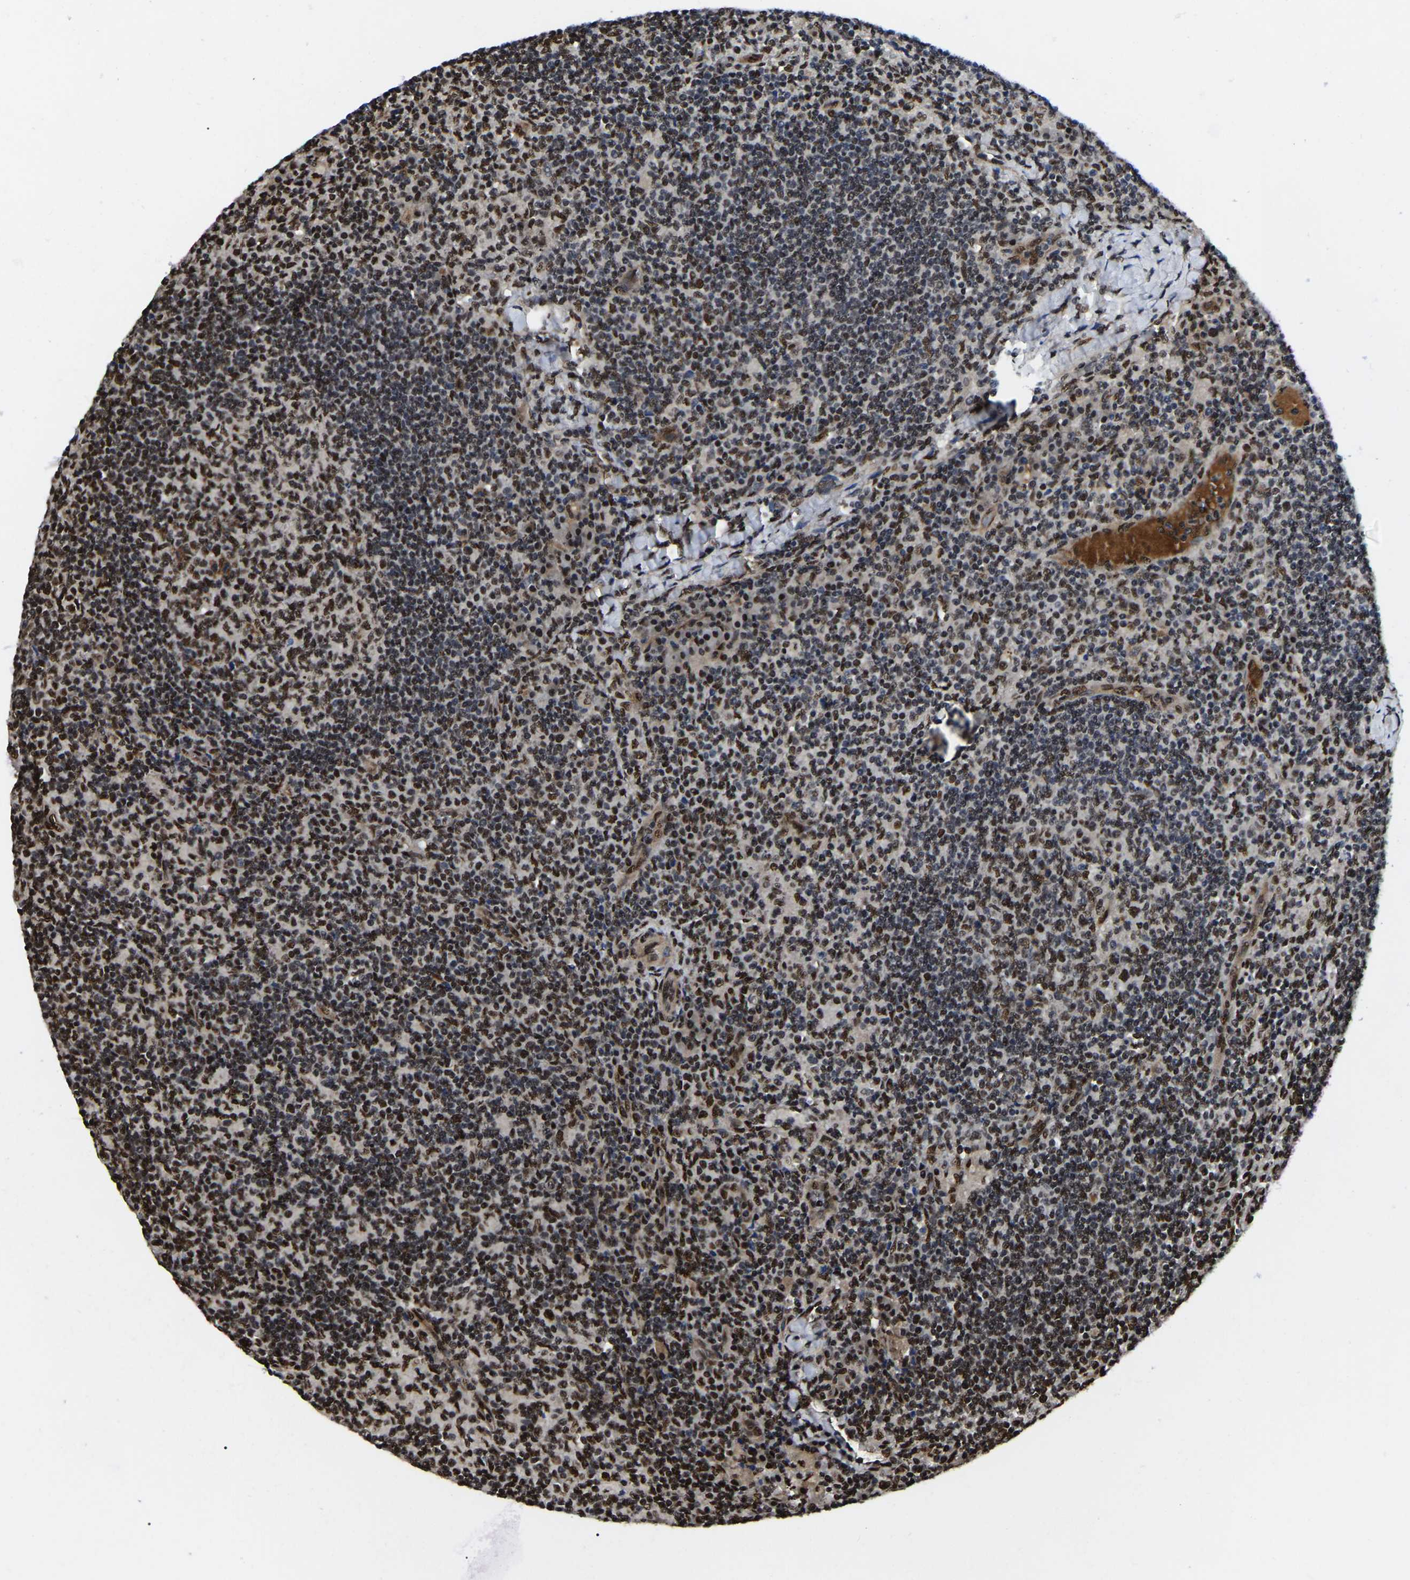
{"staining": {"intensity": "strong", "quantity": ">75%", "location": "nuclear"}, "tissue": "lymph node", "cell_type": "Germinal center cells", "image_type": "normal", "snomed": [{"axis": "morphology", "description": "Normal tissue, NOS"}, {"axis": "morphology", "description": "Inflammation, NOS"}, {"axis": "topography", "description": "Lymph node"}], "caption": "Lymph node stained with a brown dye shows strong nuclear positive staining in about >75% of germinal center cells.", "gene": "TRIM35", "patient": {"sex": "male", "age": 55}}